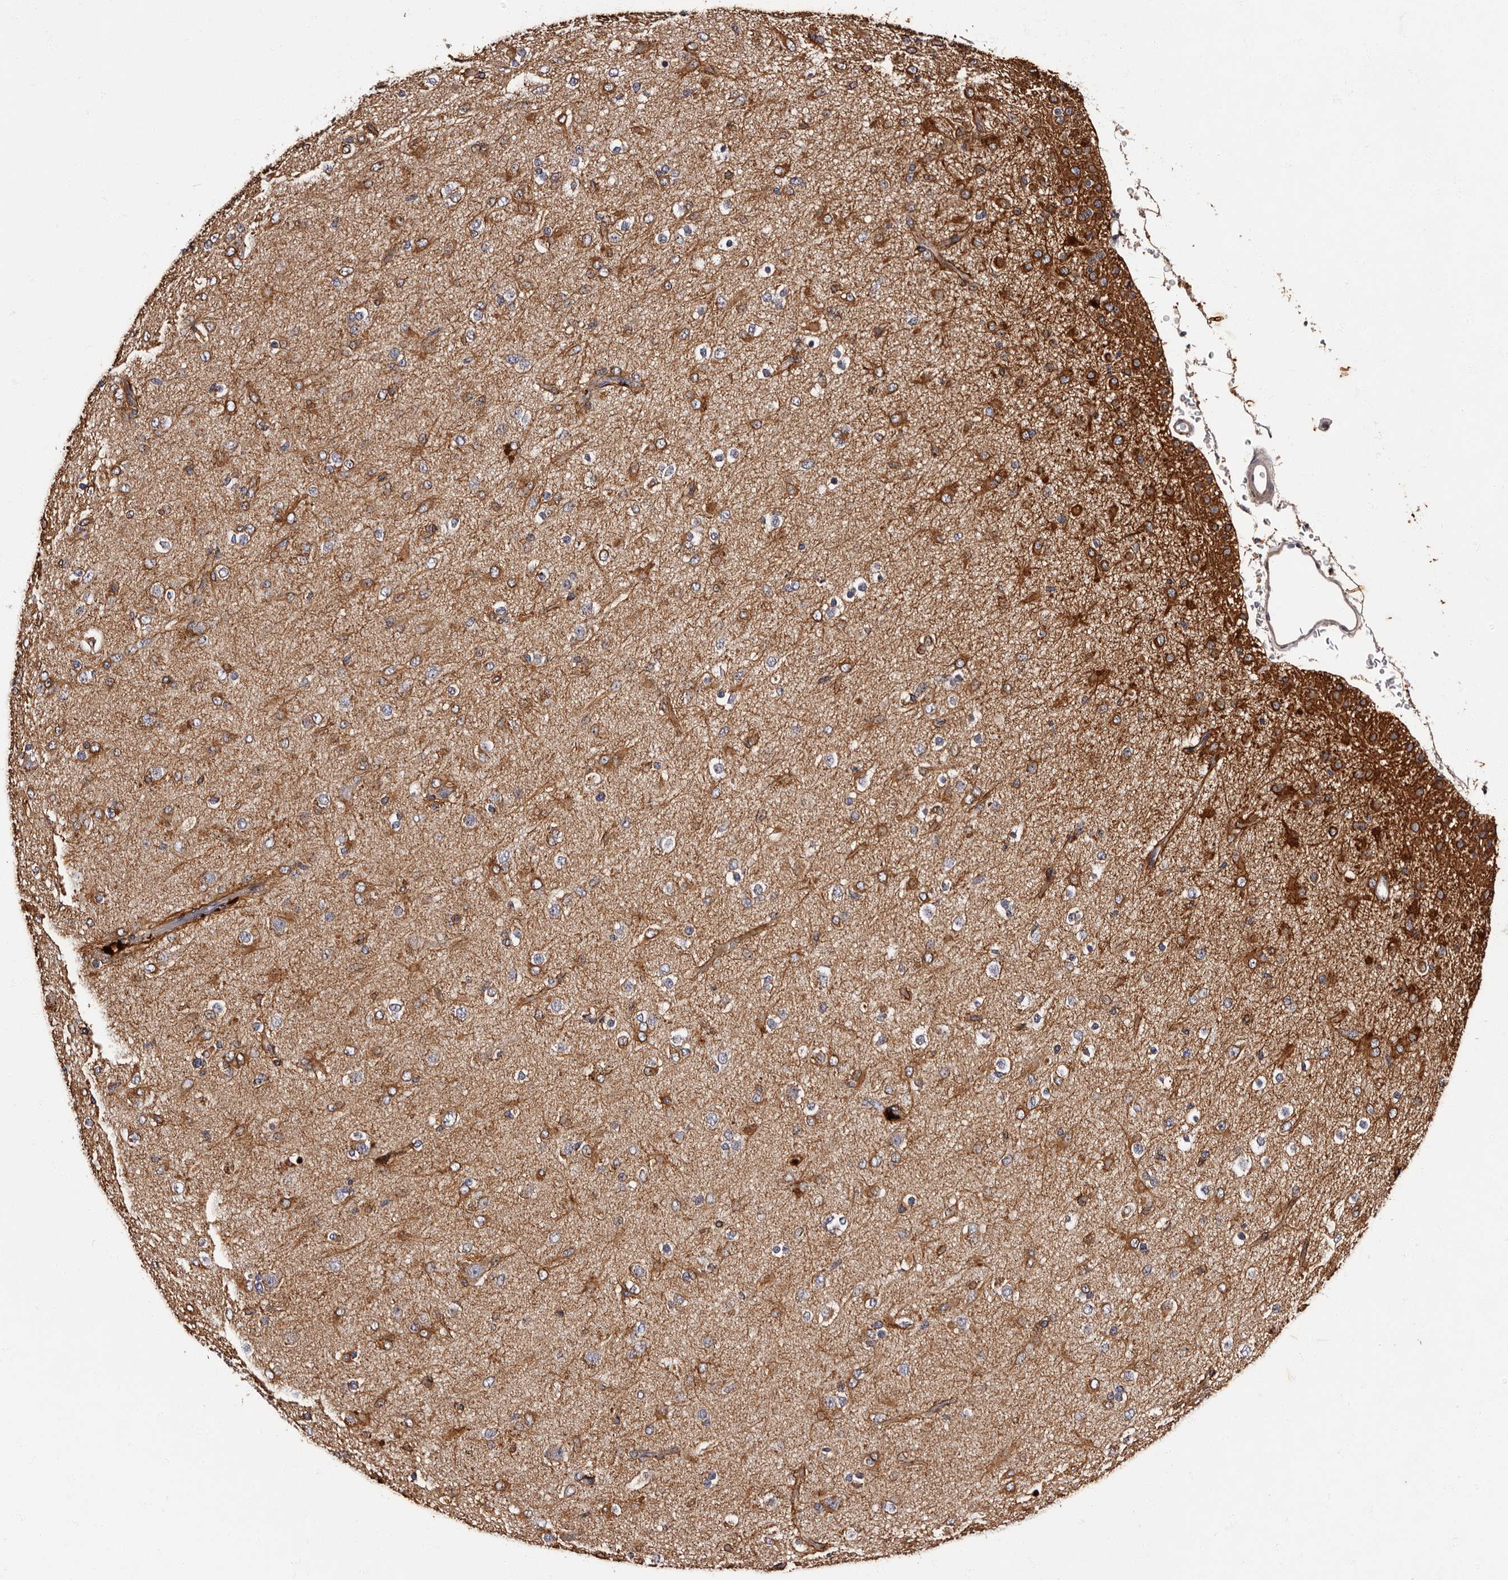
{"staining": {"intensity": "moderate", "quantity": "25%-75%", "location": "cytoplasmic/membranous"}, "tissue": "glioma", "cell_type": "Tumor cells", "image_type": "cancer", "snomed": [{"axis": "morphology", "description": "Glioma, malignant, Low grade"}, {"axis": "topography", "description": "Brain"}], "caption": "Immunohistochemical staining of human low-grade glioma (malignant) shows moderate cytoplasmic/membranous protein expression in about 25%-75% of tumor cells.", "gene": "ADCK5", "patient": {"sex": "male", "age": 65}}